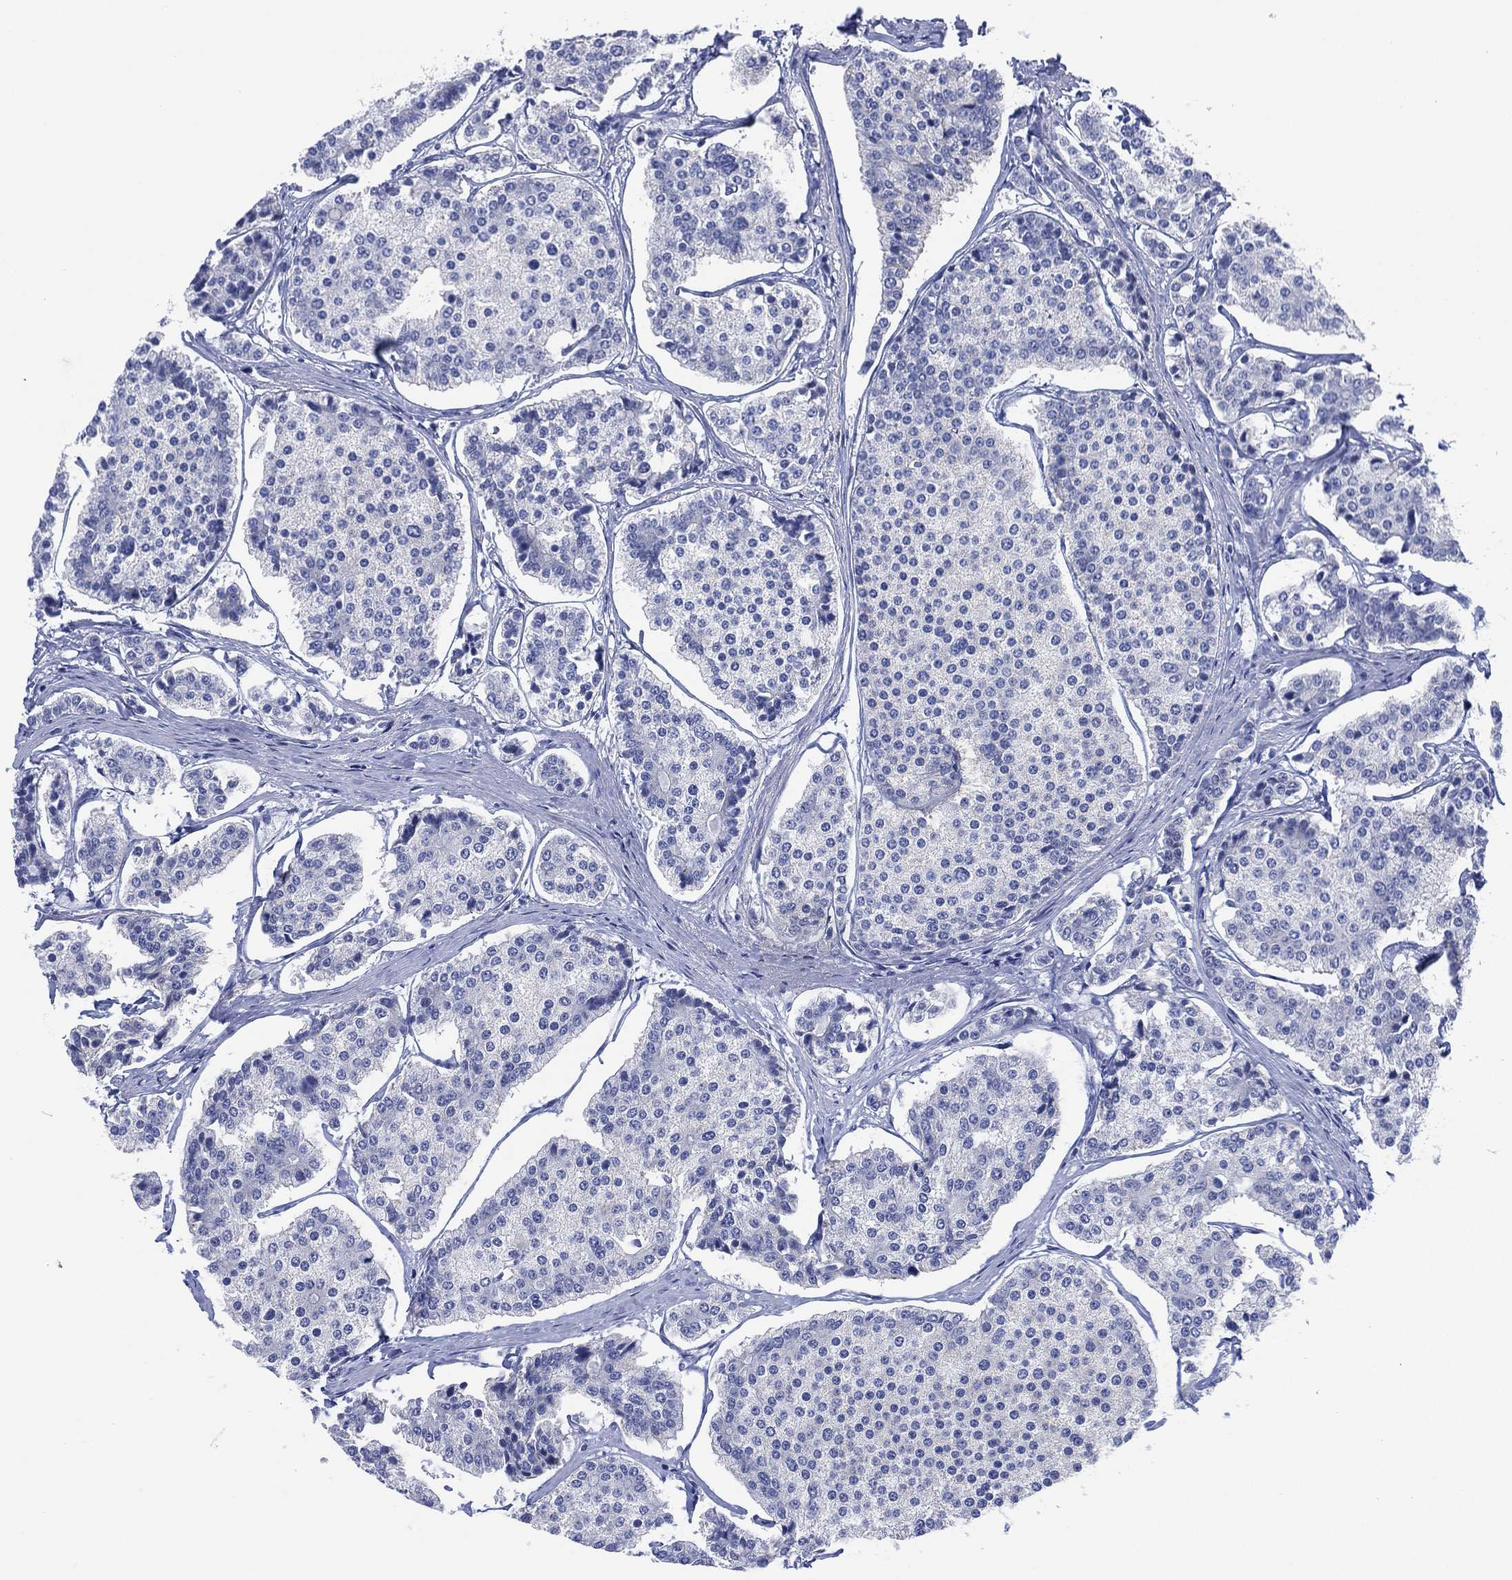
{"staining": {"intensity": "negative", "quantity": "none", "location": "none"}, "tissue": "carcinoid", "cell_type": "Tumor cells", "image_type": "cancer", "snomed": [{"axis": "morphology", "description": "Carcinoid, malignant, NOS"}, {"axis": "topography", "description": "Small intestine"}], "caption": "Tumor cells show no significant protein positivity in carcinoid (malignant). (DAB (3,3'-diaminobenzidine) immunohistochemistry (IHC) with hematoxylin counter stain).", "gene": "SLC9C2", "patient": {"sex": "female", "age": 65}}